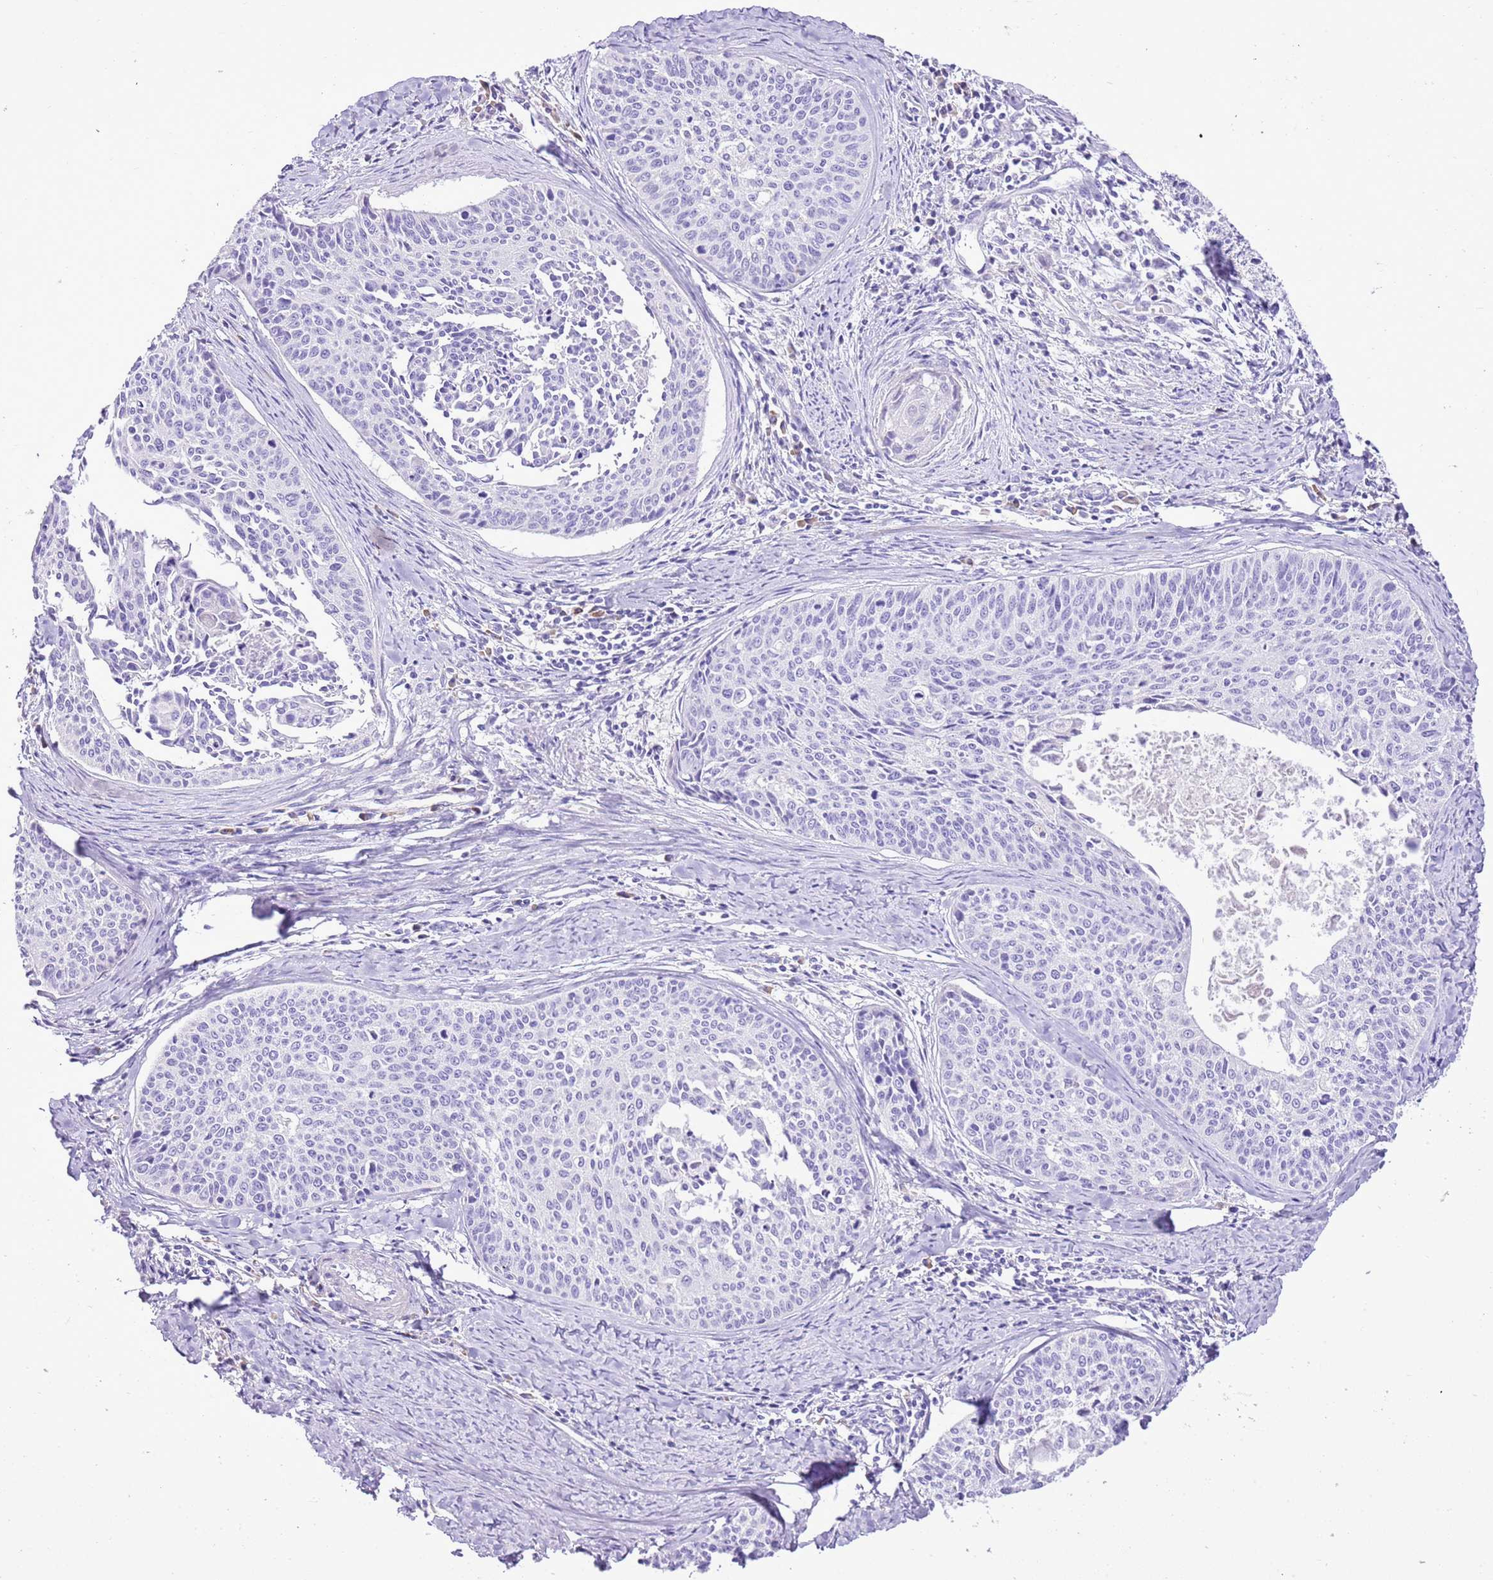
{"staining": {"intensity": "negative", "quantity": "none", "location": "none"}, "tissue": "cervical cancer", "cell_type": "Tumor cells", "image_type": "cancer", "snomed": [{"axis": "morphology", "description": "Squamous cell carcinoma, NOS"}, {"axis": "topography", "description": "Cervix"}], "caption": "Tumor cells are negative for protein expression in human cervical squamous cell carcinoma.", "gene": "AAR2", "patient": {"sex": "female", "age": 55}}